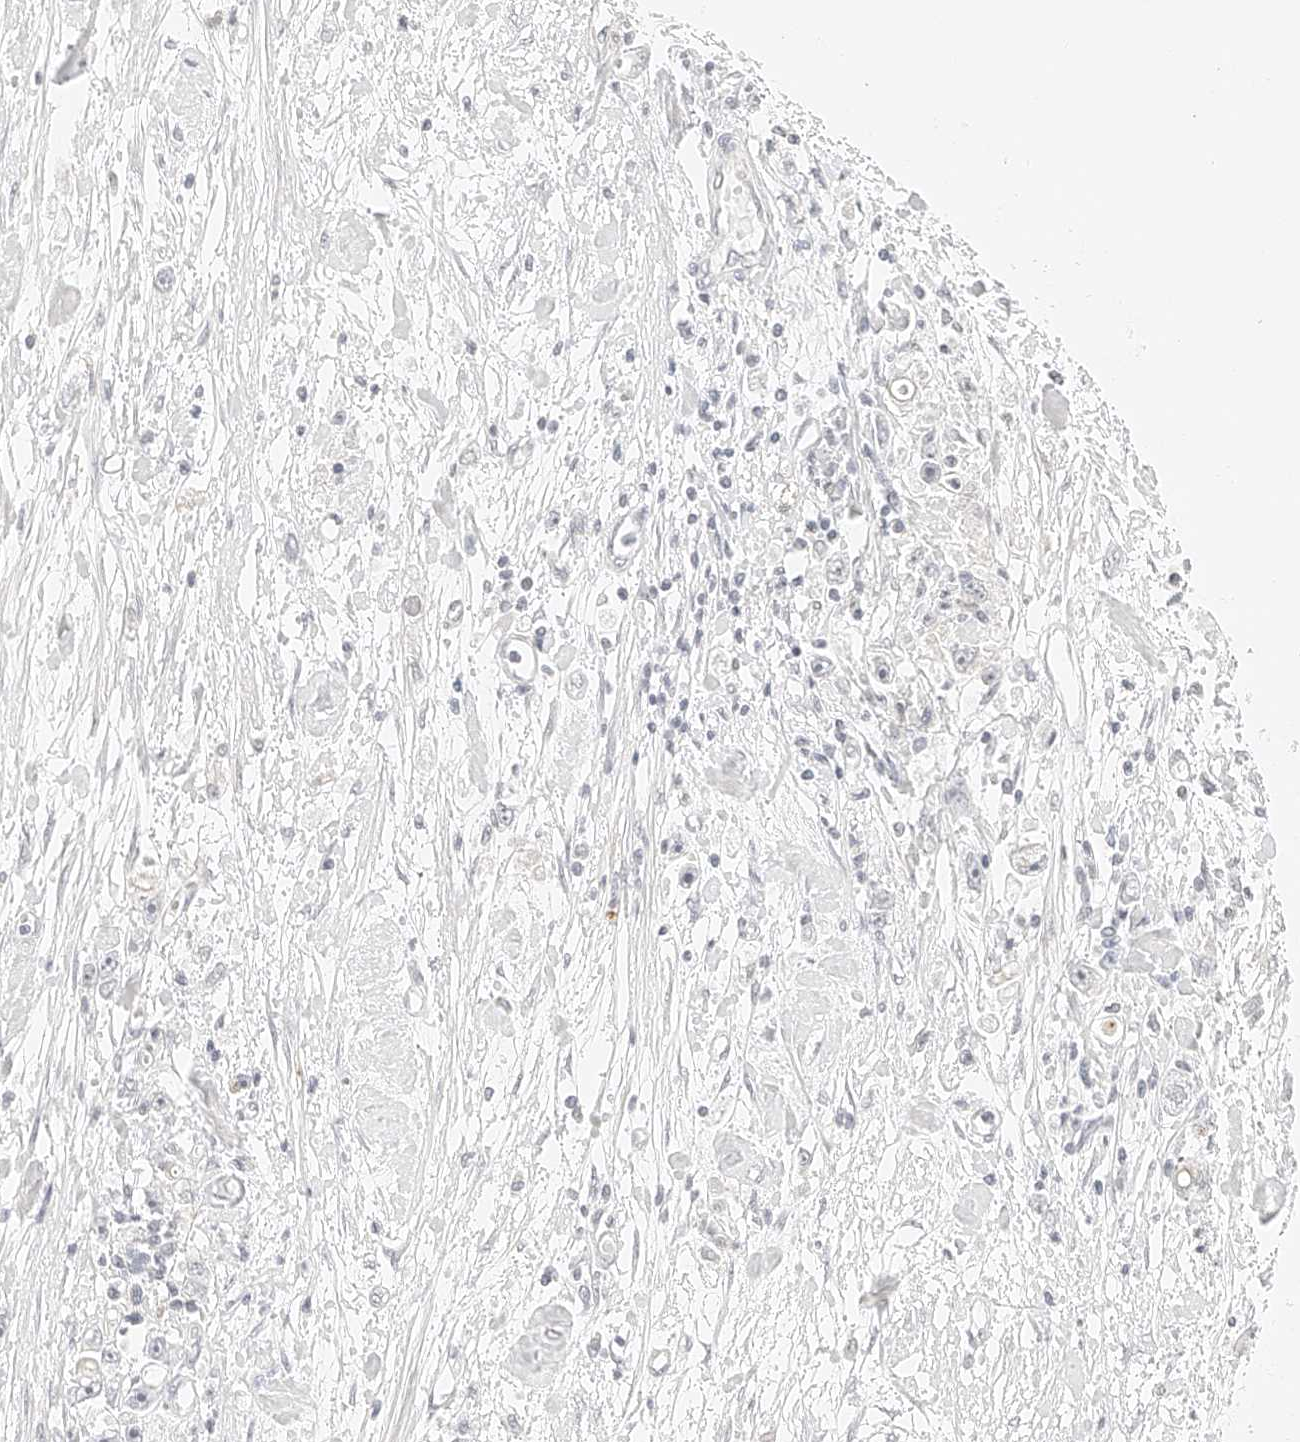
{"staining": {"intensity": "negative", "quantity": "none", "location": "none"}, "tissue": "stomach cancer", "cell_type": "Tumor cells", "image_type": "cancer", "snomed": [{"axis": "morphology", "description": "Adenocarcinoma, NOS"}, {"axis": "topography", "description": "Stomach"}], "caption": "This is an immunohistochemistry histopathology image of human adenocarcinoma (stomach). There is no staining in tumor cells.", "gene": "ZFP69", "patient": {"sex": "female", "age": 59}}